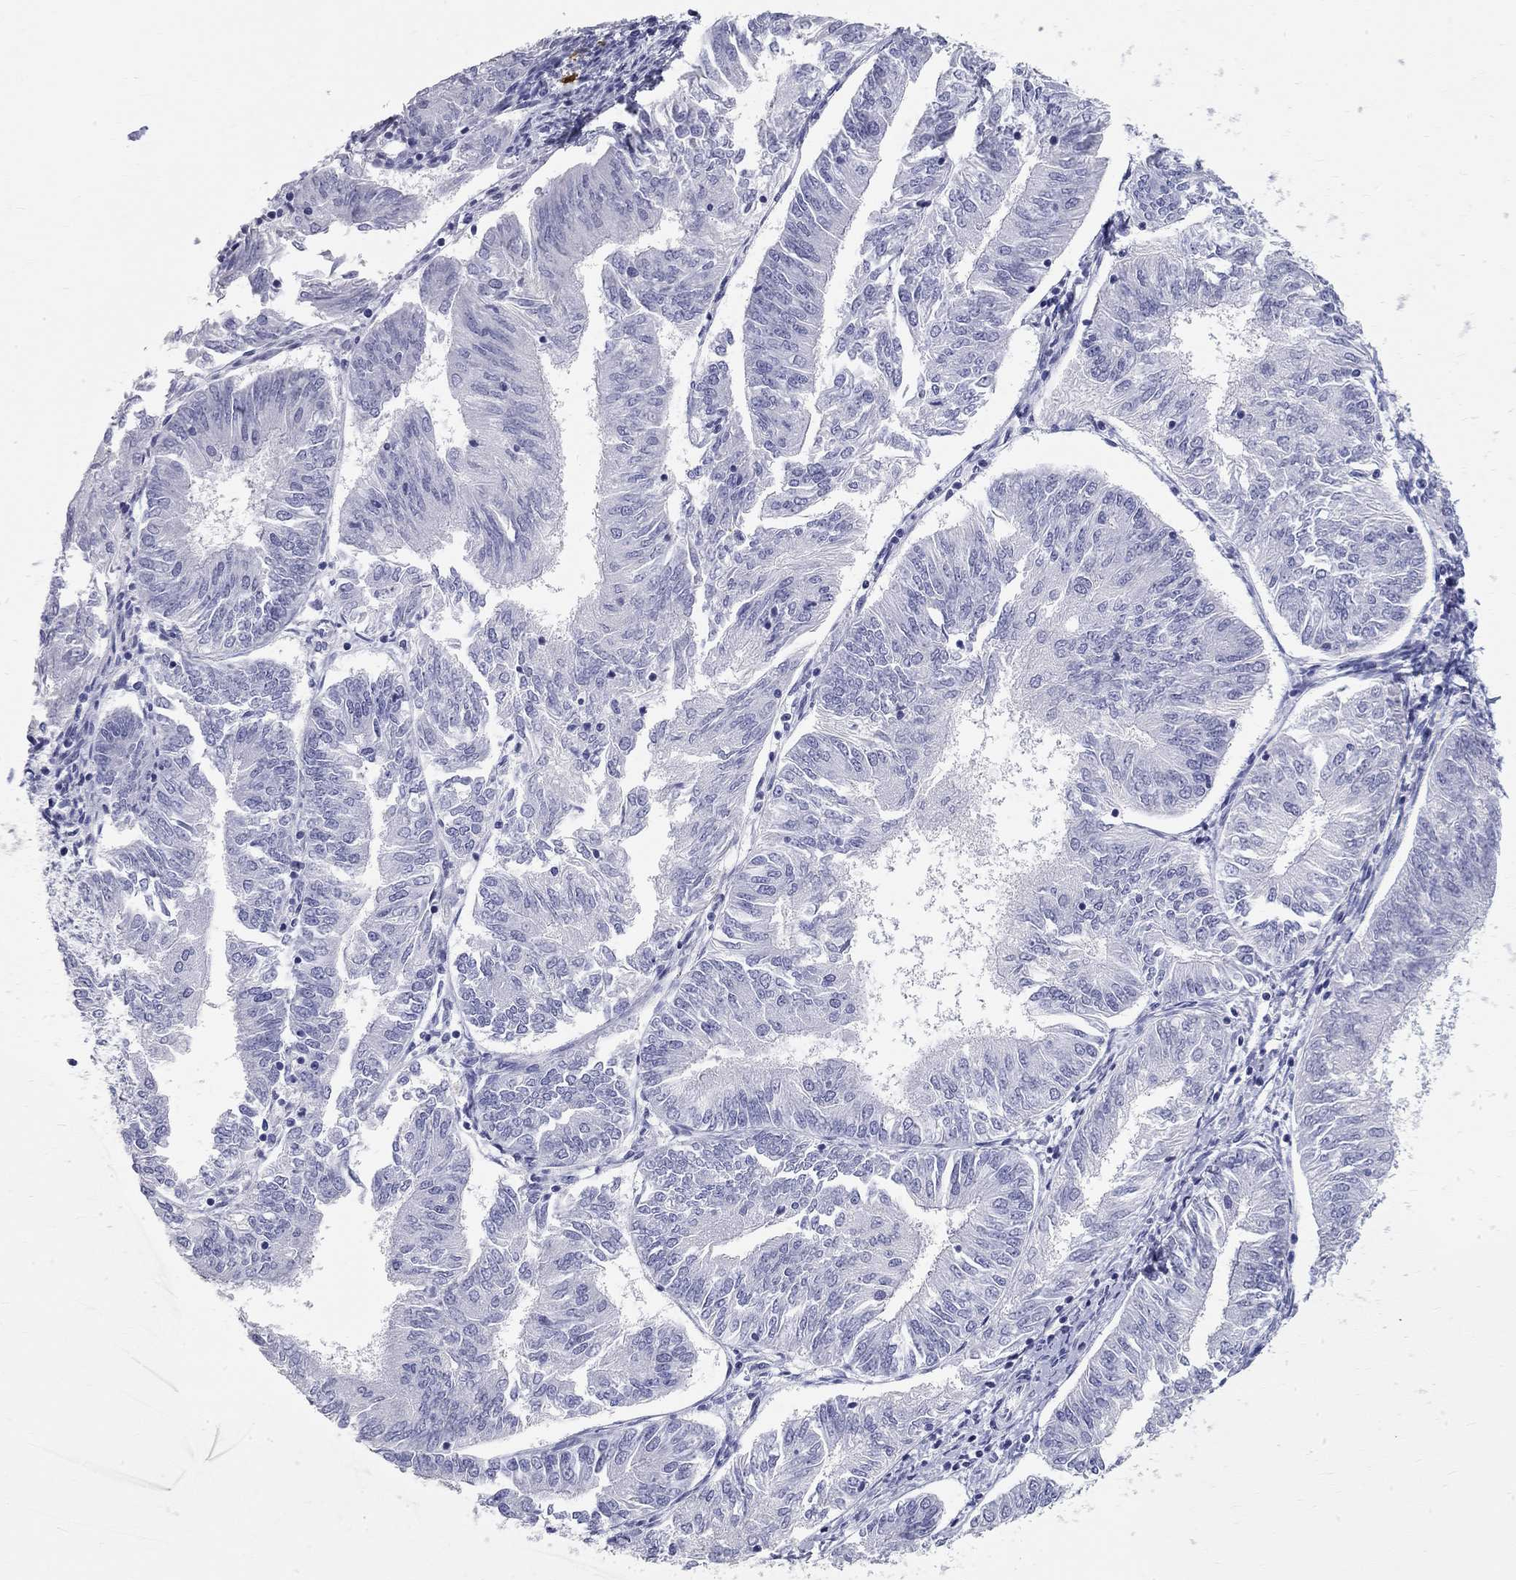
{"staining": {"intensity": "negative", "quantity": "none", "location": "none"}, "tissue": "endometrial cancer", "cell_type": "Tumor cells", "image_type": "cancer", "snomed": [{"axis": "morphology", "description": "Adenocarcinoma, NOS"}, {"axis": "topography", "description": "Endometrium"}], "caption": "Immunohistochemical staining of human endometrial cancer (adenocarcinoma) reveals no significant expression in tumor cells.", "gene": "PHOX2B", "patient": {"sex": "female", "age": 58}}